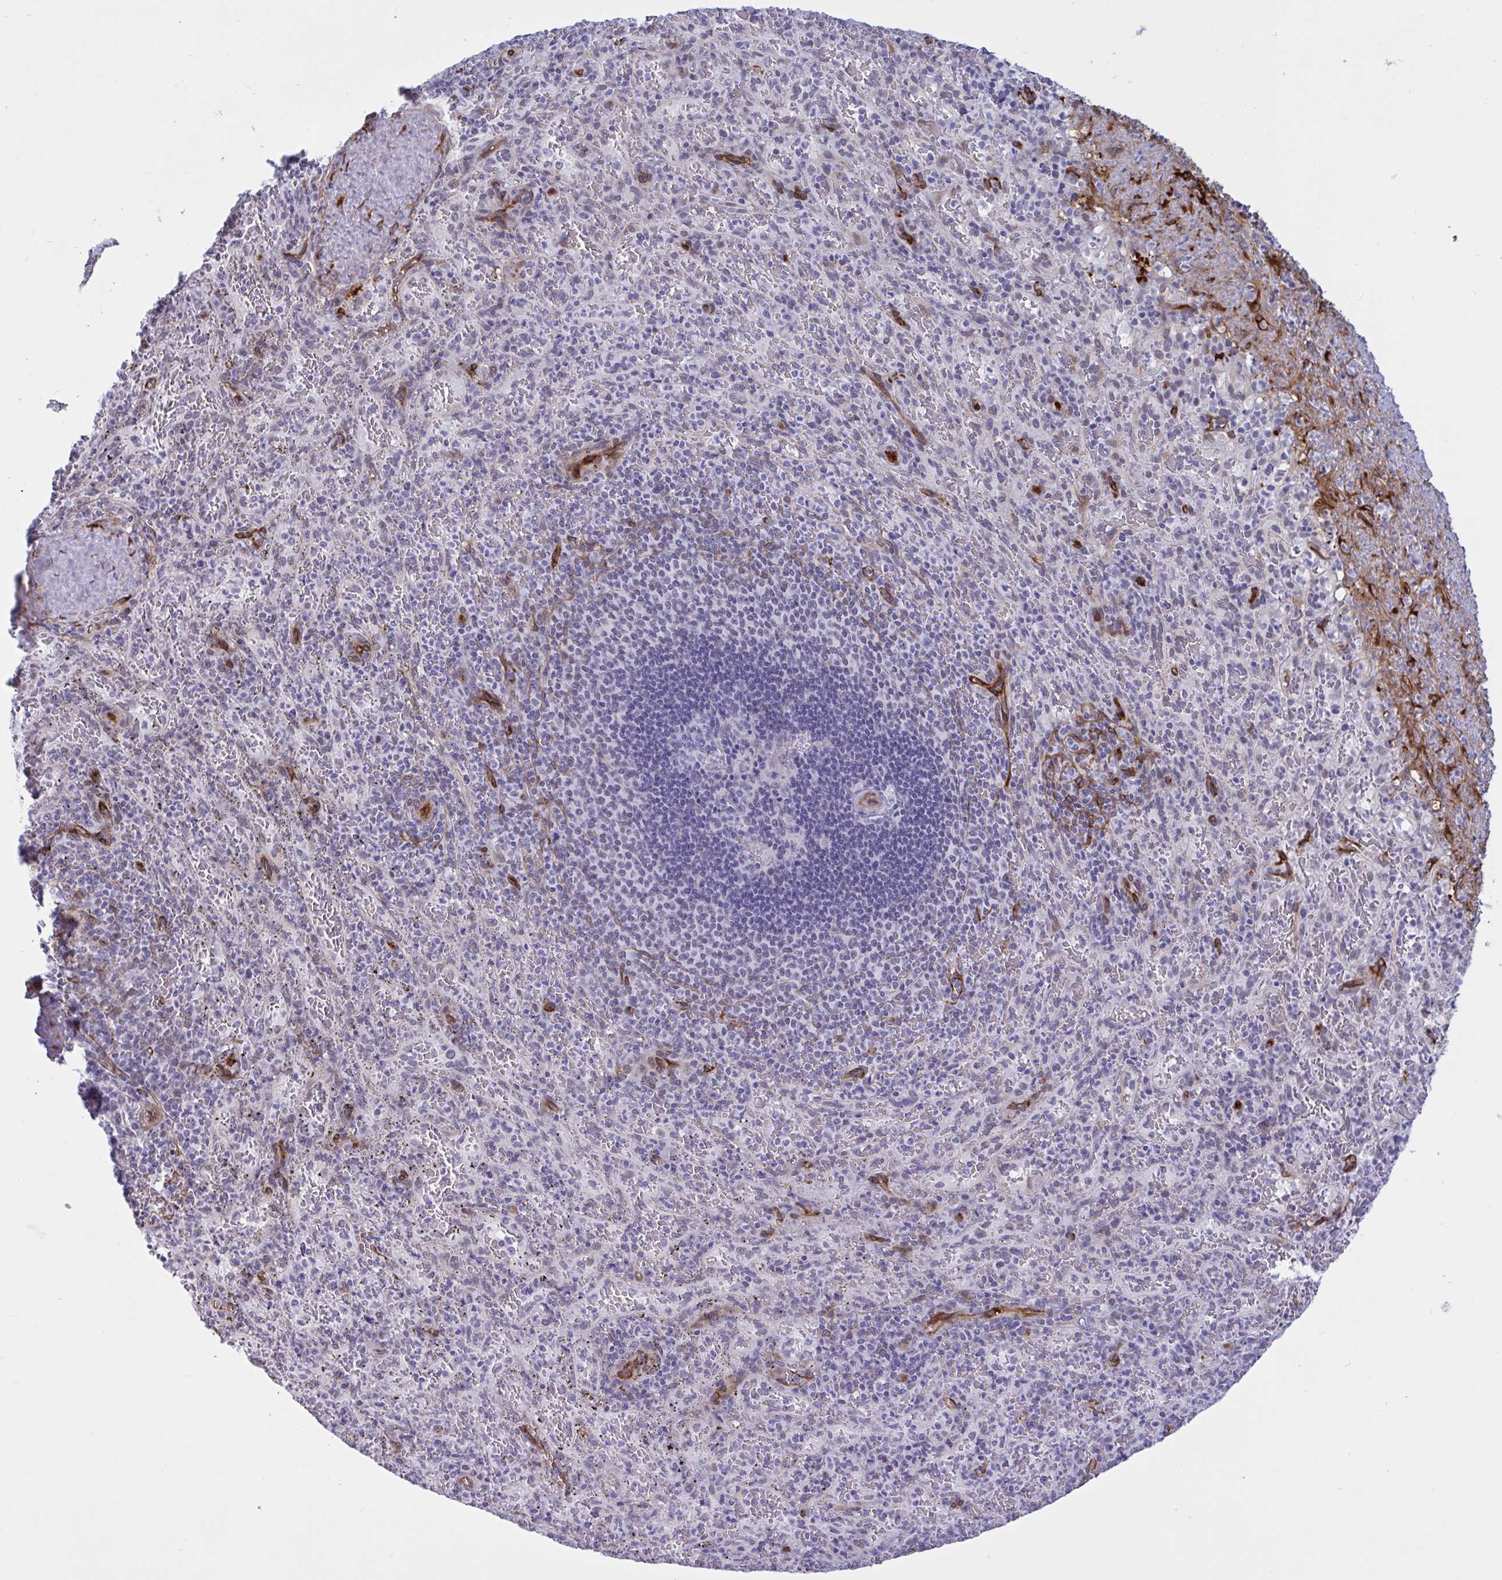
{"staining": {"intensity": "negative", "quantity": "none", "location": "none"}, "tissue": "spleen", "cell_type": "Cells in red pulp", "image_type": "normal", "snomed": [{"axis": "morphology", "description": "Normal tissue, NOS"}, {"axis": "topography", "description": "Spleen"}], "caption": "This is a micrograph of IHC staining of normal spleen, which shows no expression in cells in red pulp.", "gene": "EML1", "patient": {"sex": "male", "age": 57}}